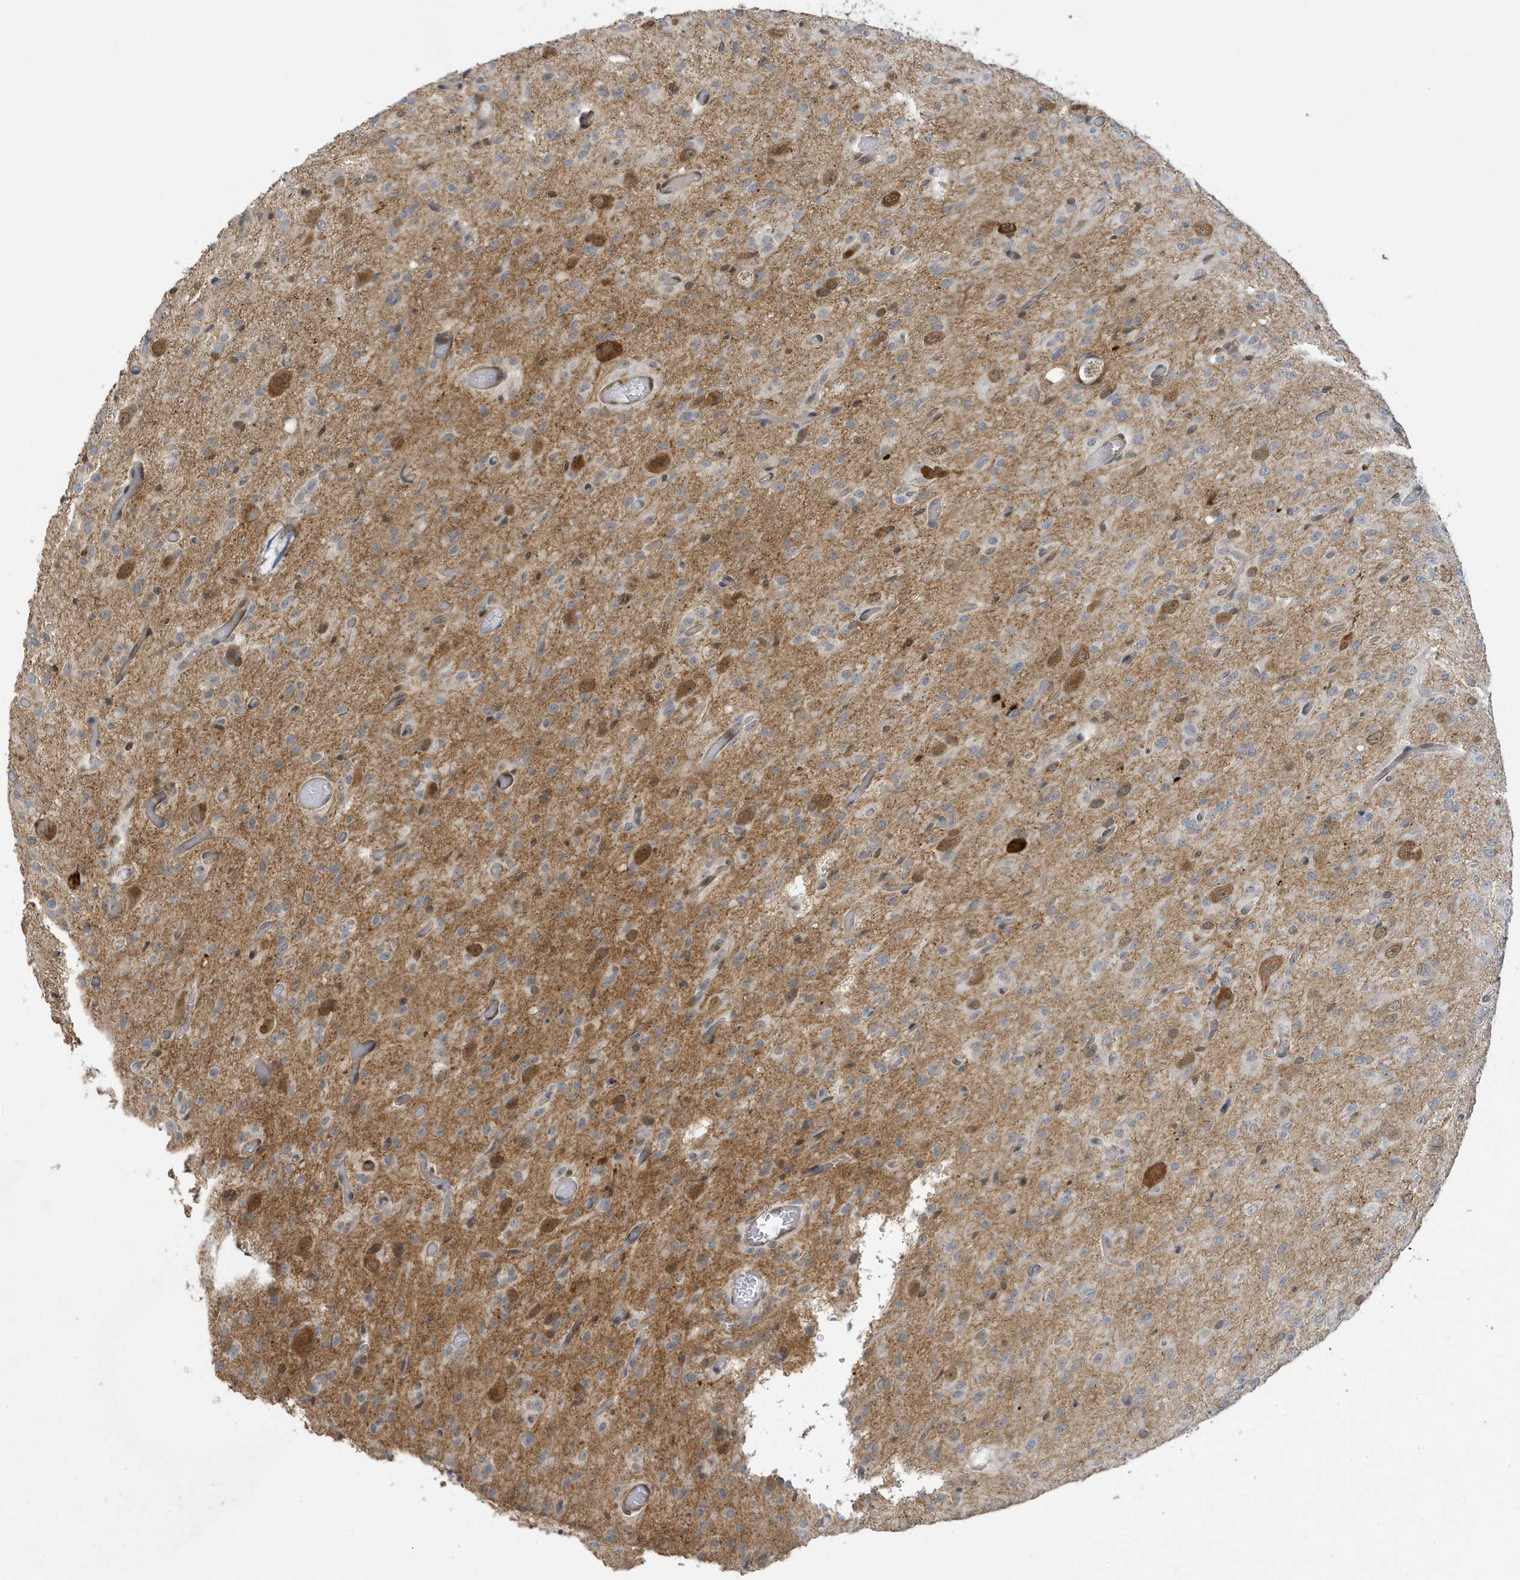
{"staining": {"intensity": "negative", "quantity": "none", "location": "none"}, "tissue": "glioma", "cell_type": "Tumor cells", "image_type": "cancer", "snomed": [{"axis": "morphology", "description": "Glioma, malignant, High grade"}, {"axis": "topography", "description": "Brain"}], "caption": "Micrograph shows no protein expression in tumor cells of glioma tissue. The staining was performed using DAB to visualize the protein expression in brown, while the nuclei were stained in blue with hematoxylin (Magnification: 20x).", "gene": "NCOA7", "patient": {"sex": "female", "age": 59}}